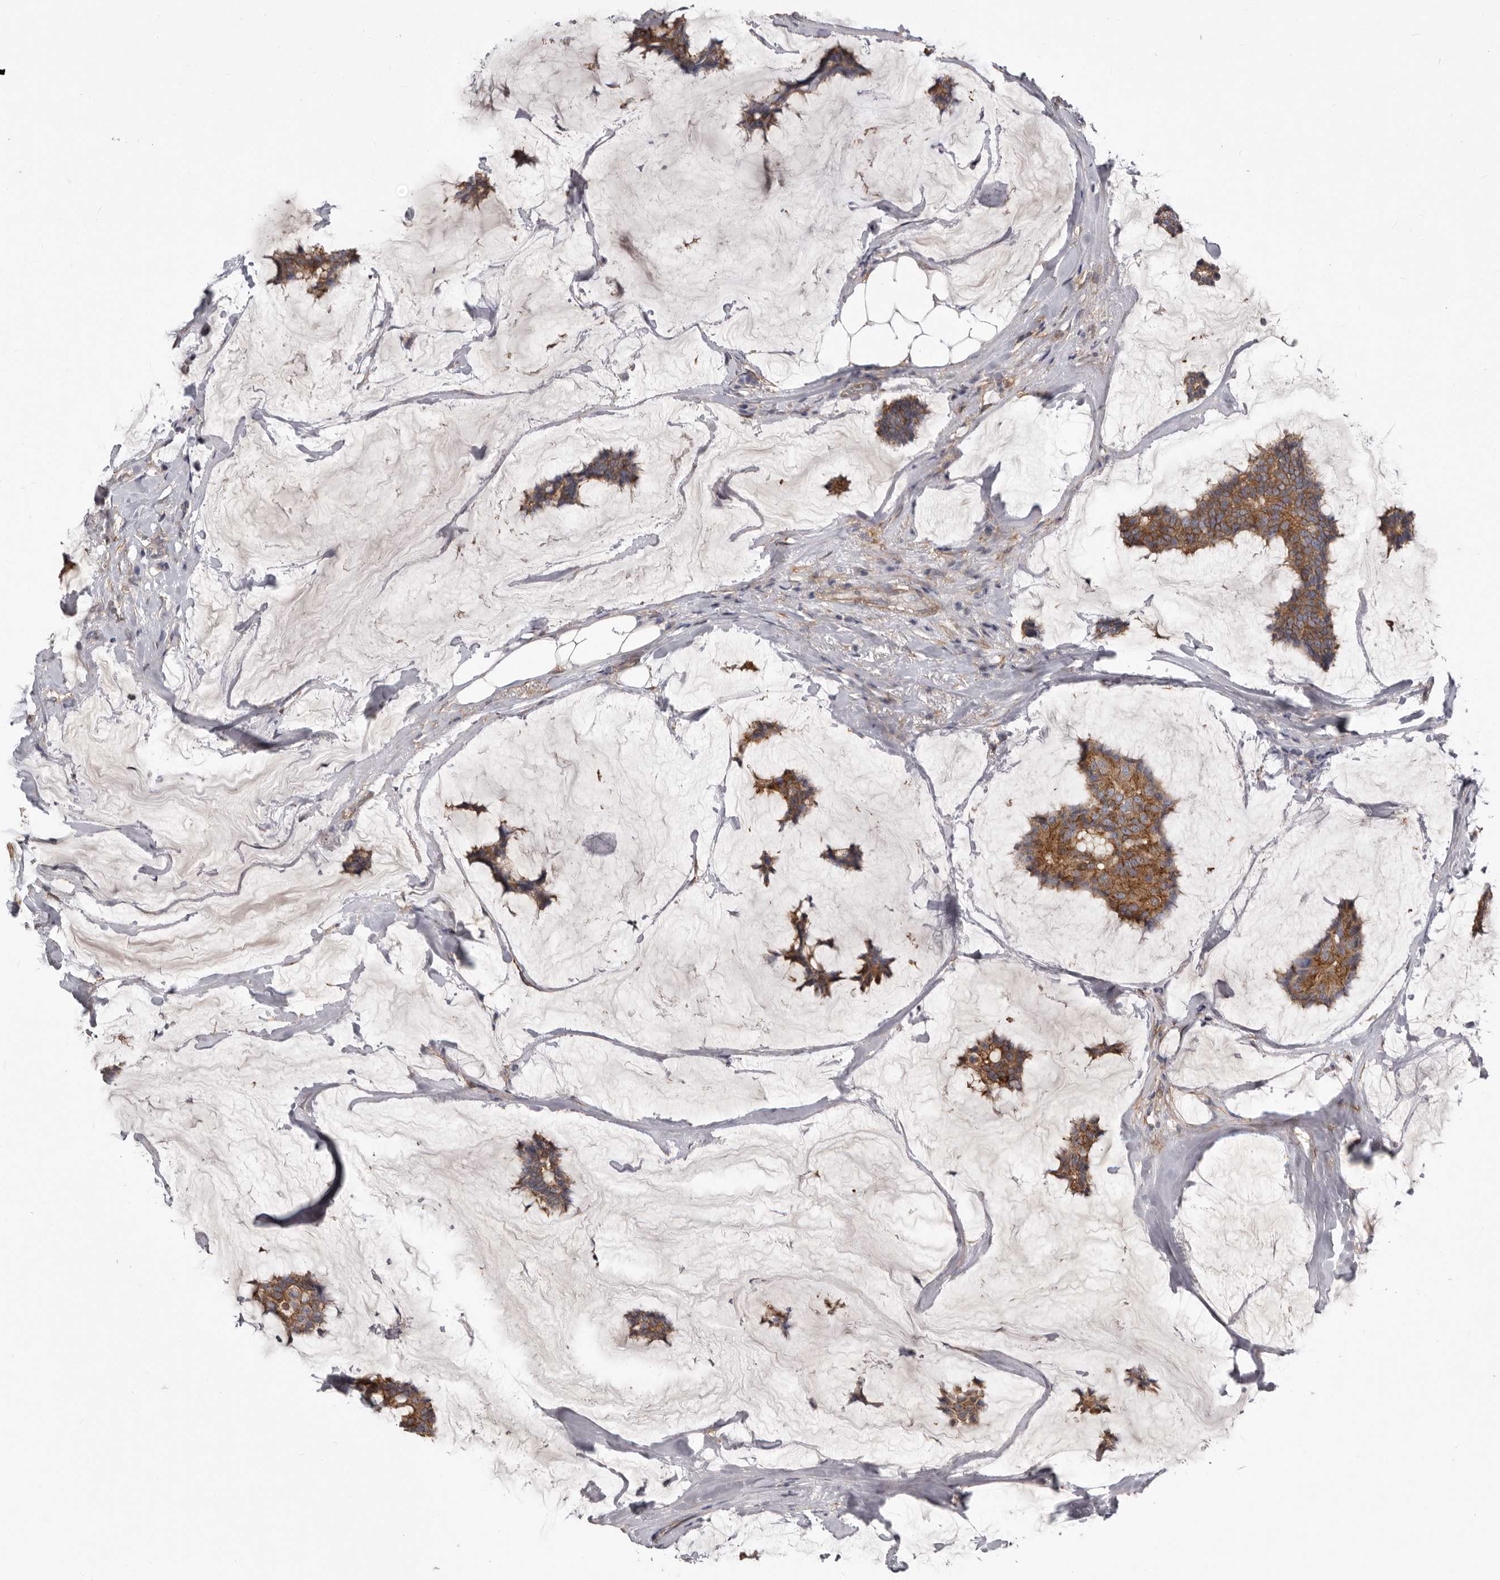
{"staining": {"intensity": "moderate", "quantity": ">75%", "location": "cytoplasmic/membranous"}, "tissue": "breast cancer", "cell_type": "Tumor cells", "image_type": "cancer", "snomed": [{"axis": "morphology", "description": "Duct carcinoma"}, {"axis": "topography", "description": "Breast"}], "caption": "IHC histopathology image of neoplastic tissue: breast invasive ductal carcinoma stained using IHC displays medium levels of moderate protein expression localized specifically in the cytoplasmic/membranous of tumor cells, appearing as a cytoplasmic/membranous brown color.", "gene": "ENAH", "patient": {"sex": "female", "age": 93}}